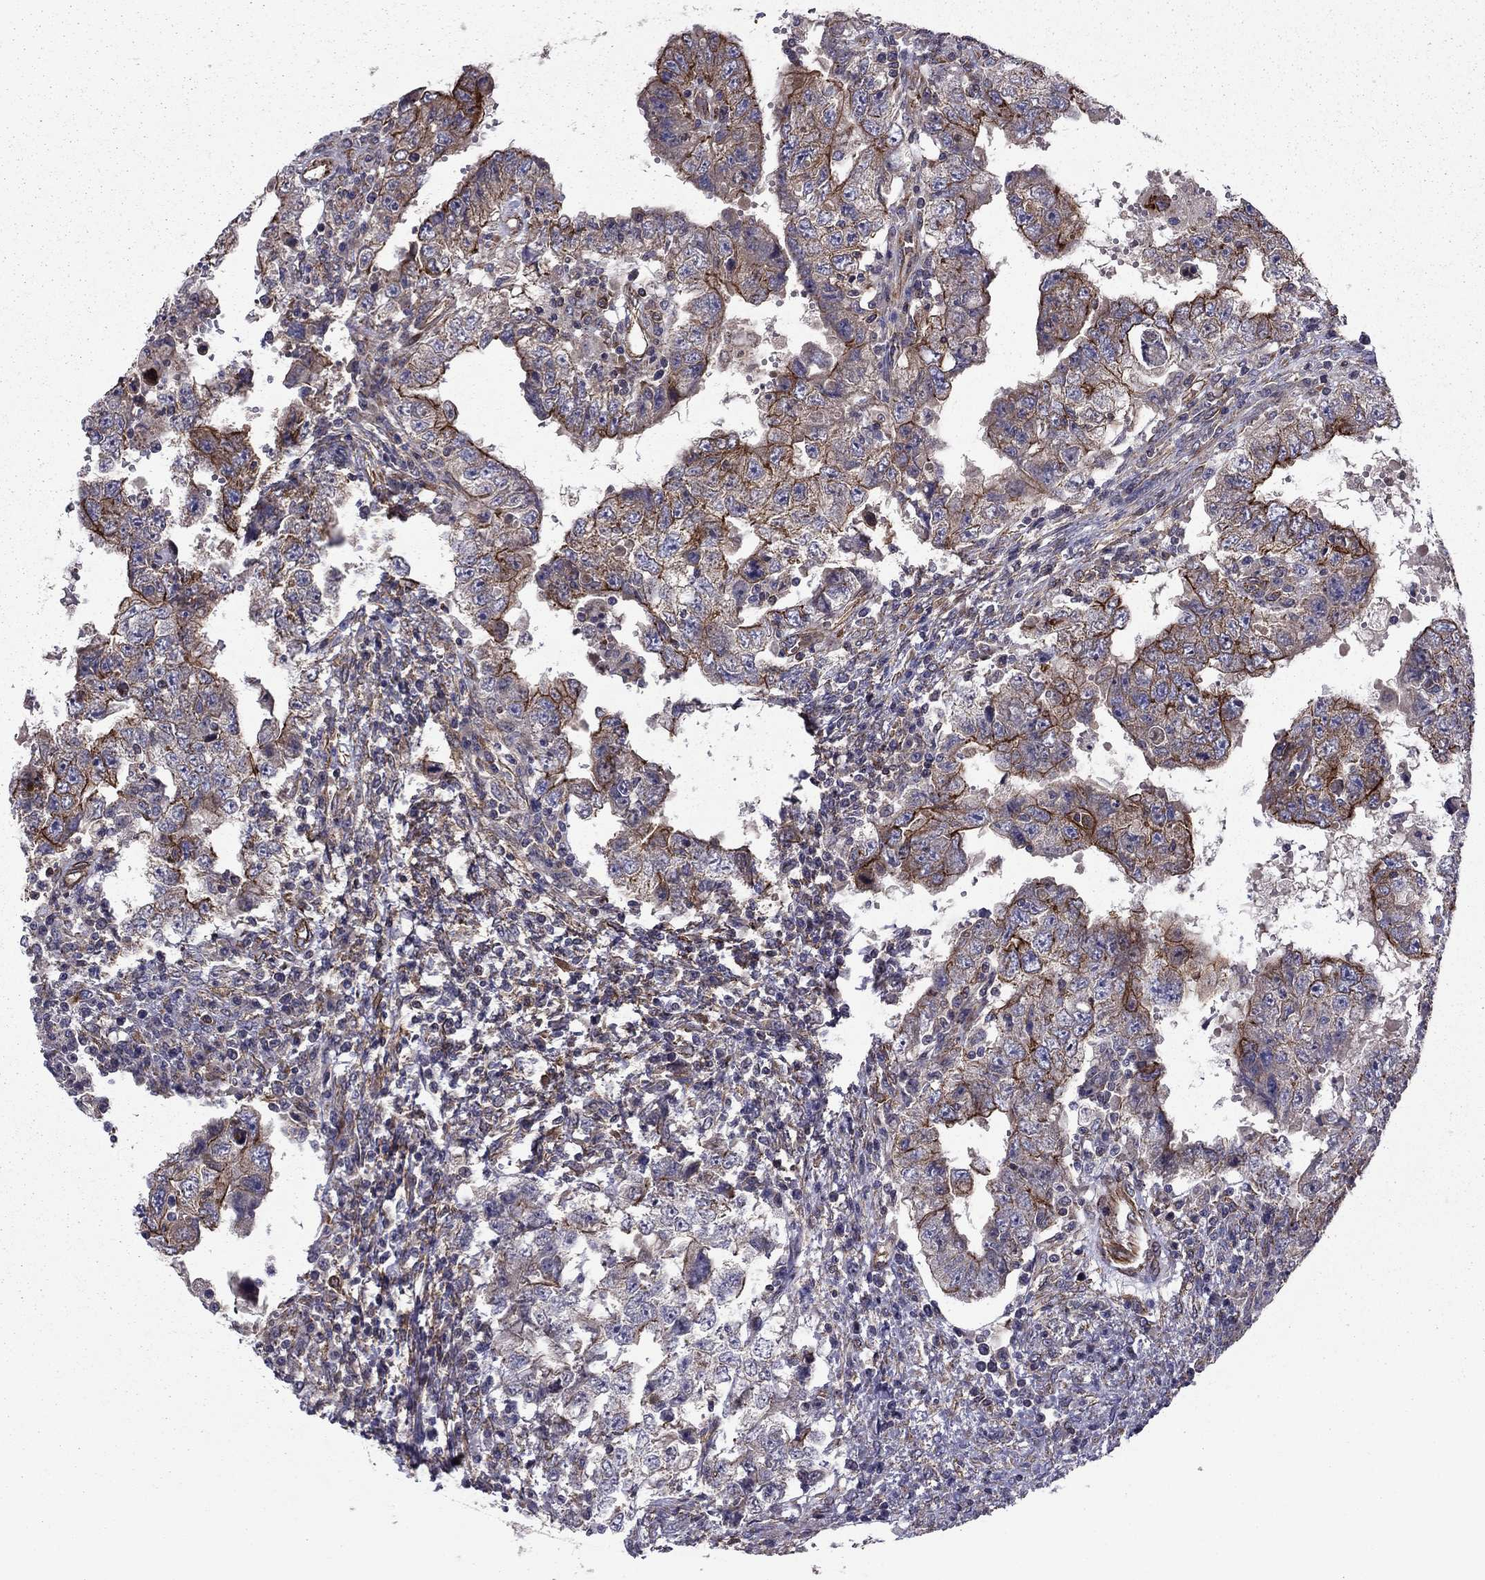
{"staining": {"intensity": "strong", "quantity": "25%-75%", "location": "cytoplasmic/membranous"}, "tissue": "testis cancer", "cell_type": "Tumor cells", "image_type": "cancer", "snomed": [{"axis": "morphology", "description": "Carcinoma, Embryonal, NOS"}, {"axis": "topography", "description": "Testis"}], "caption": "Testis cancer stained with IHC shows strong cytoplasmic/membranous expression in approximately 25%-75% of tumor cells.", "gene": "SHMT1", "patient": {"sex": "male", "age": 26}}